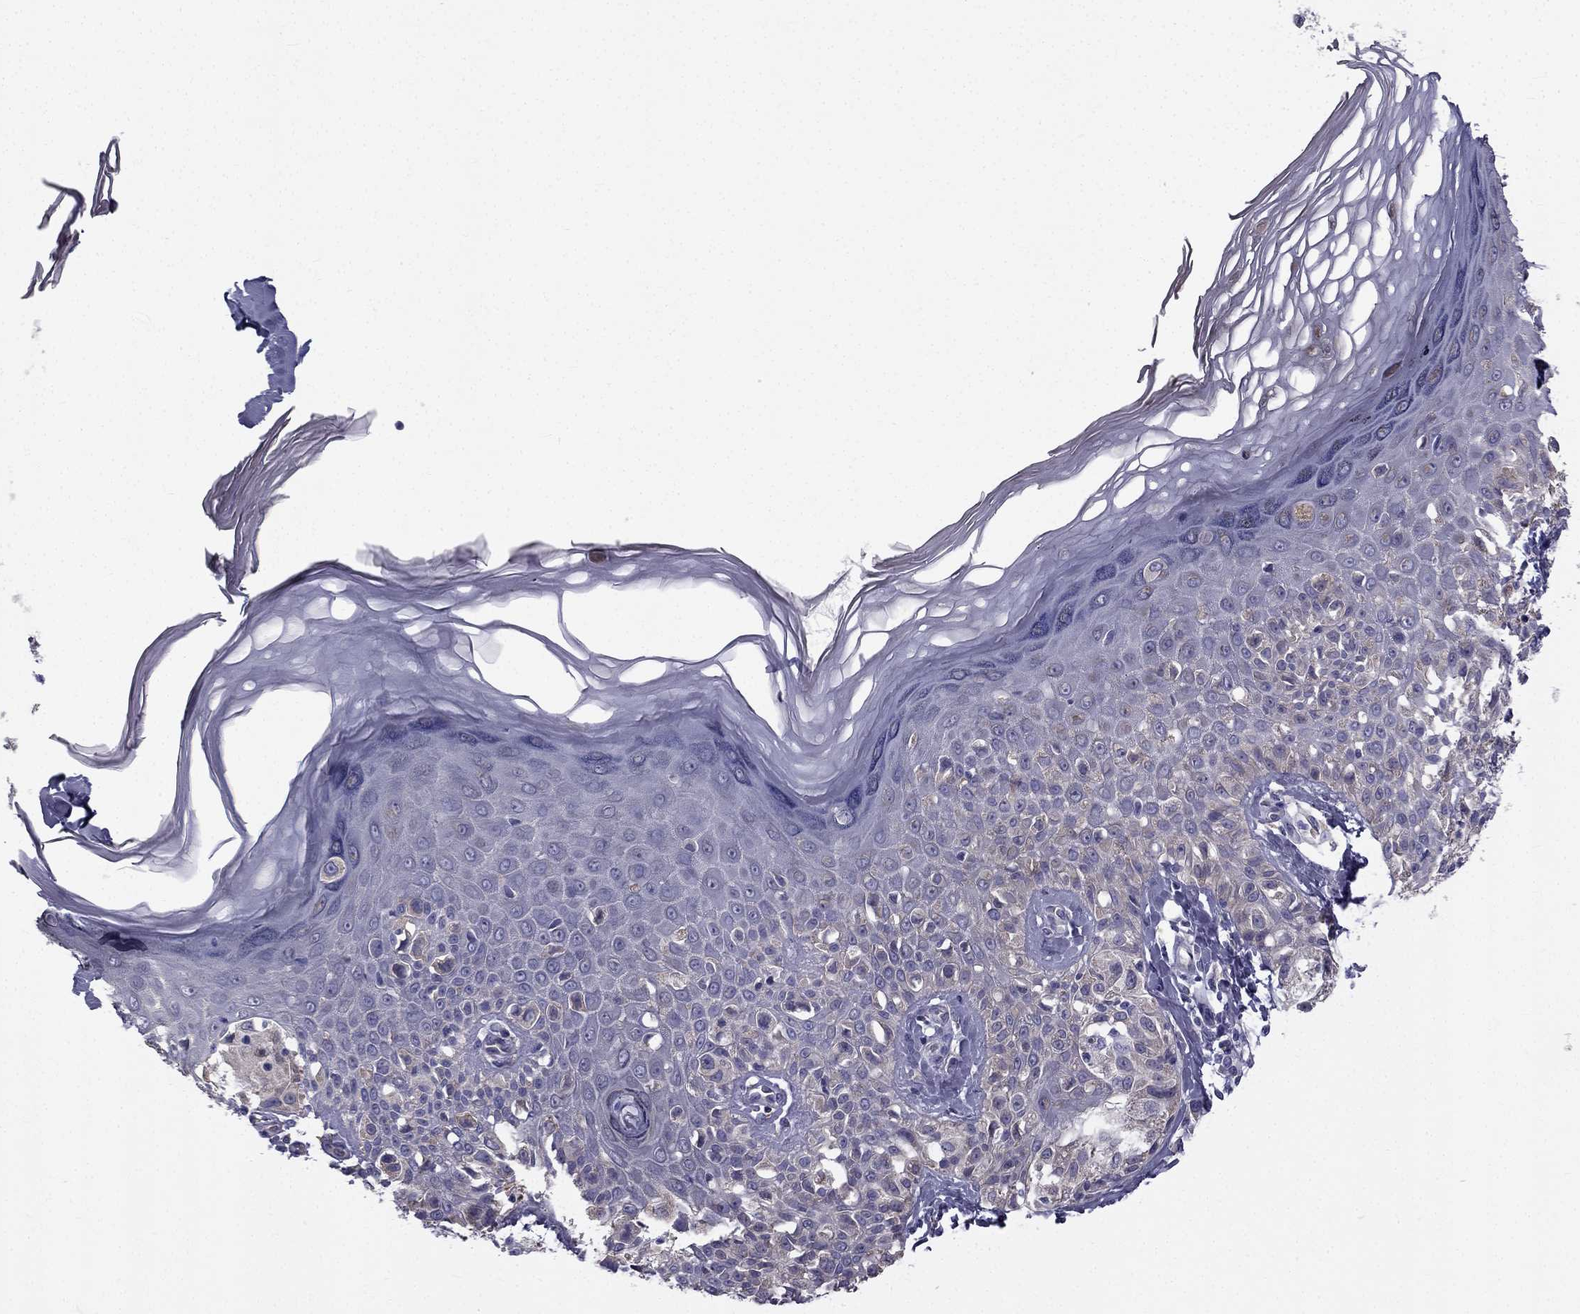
{"staining": {"intensity": "negative", "quantity": "none", "location": "none"}, "tissue": "melanoma", "cell_type": "Tumor cells", "image_type": "cancer", "snomed": [{"axis": "morphology", "description": "Malignant melanoma, NOS"}, {"axis": "topography", "description": "Skin"}], "caption": "Immunohistochemistry of human melanoma shows no expression in tumor cells. (DAB immunohistochemistry visualized using brightfield microscopy, high magnification).", "gene": "CCDC40", "patient": {"sex": "female", "age": 73}}